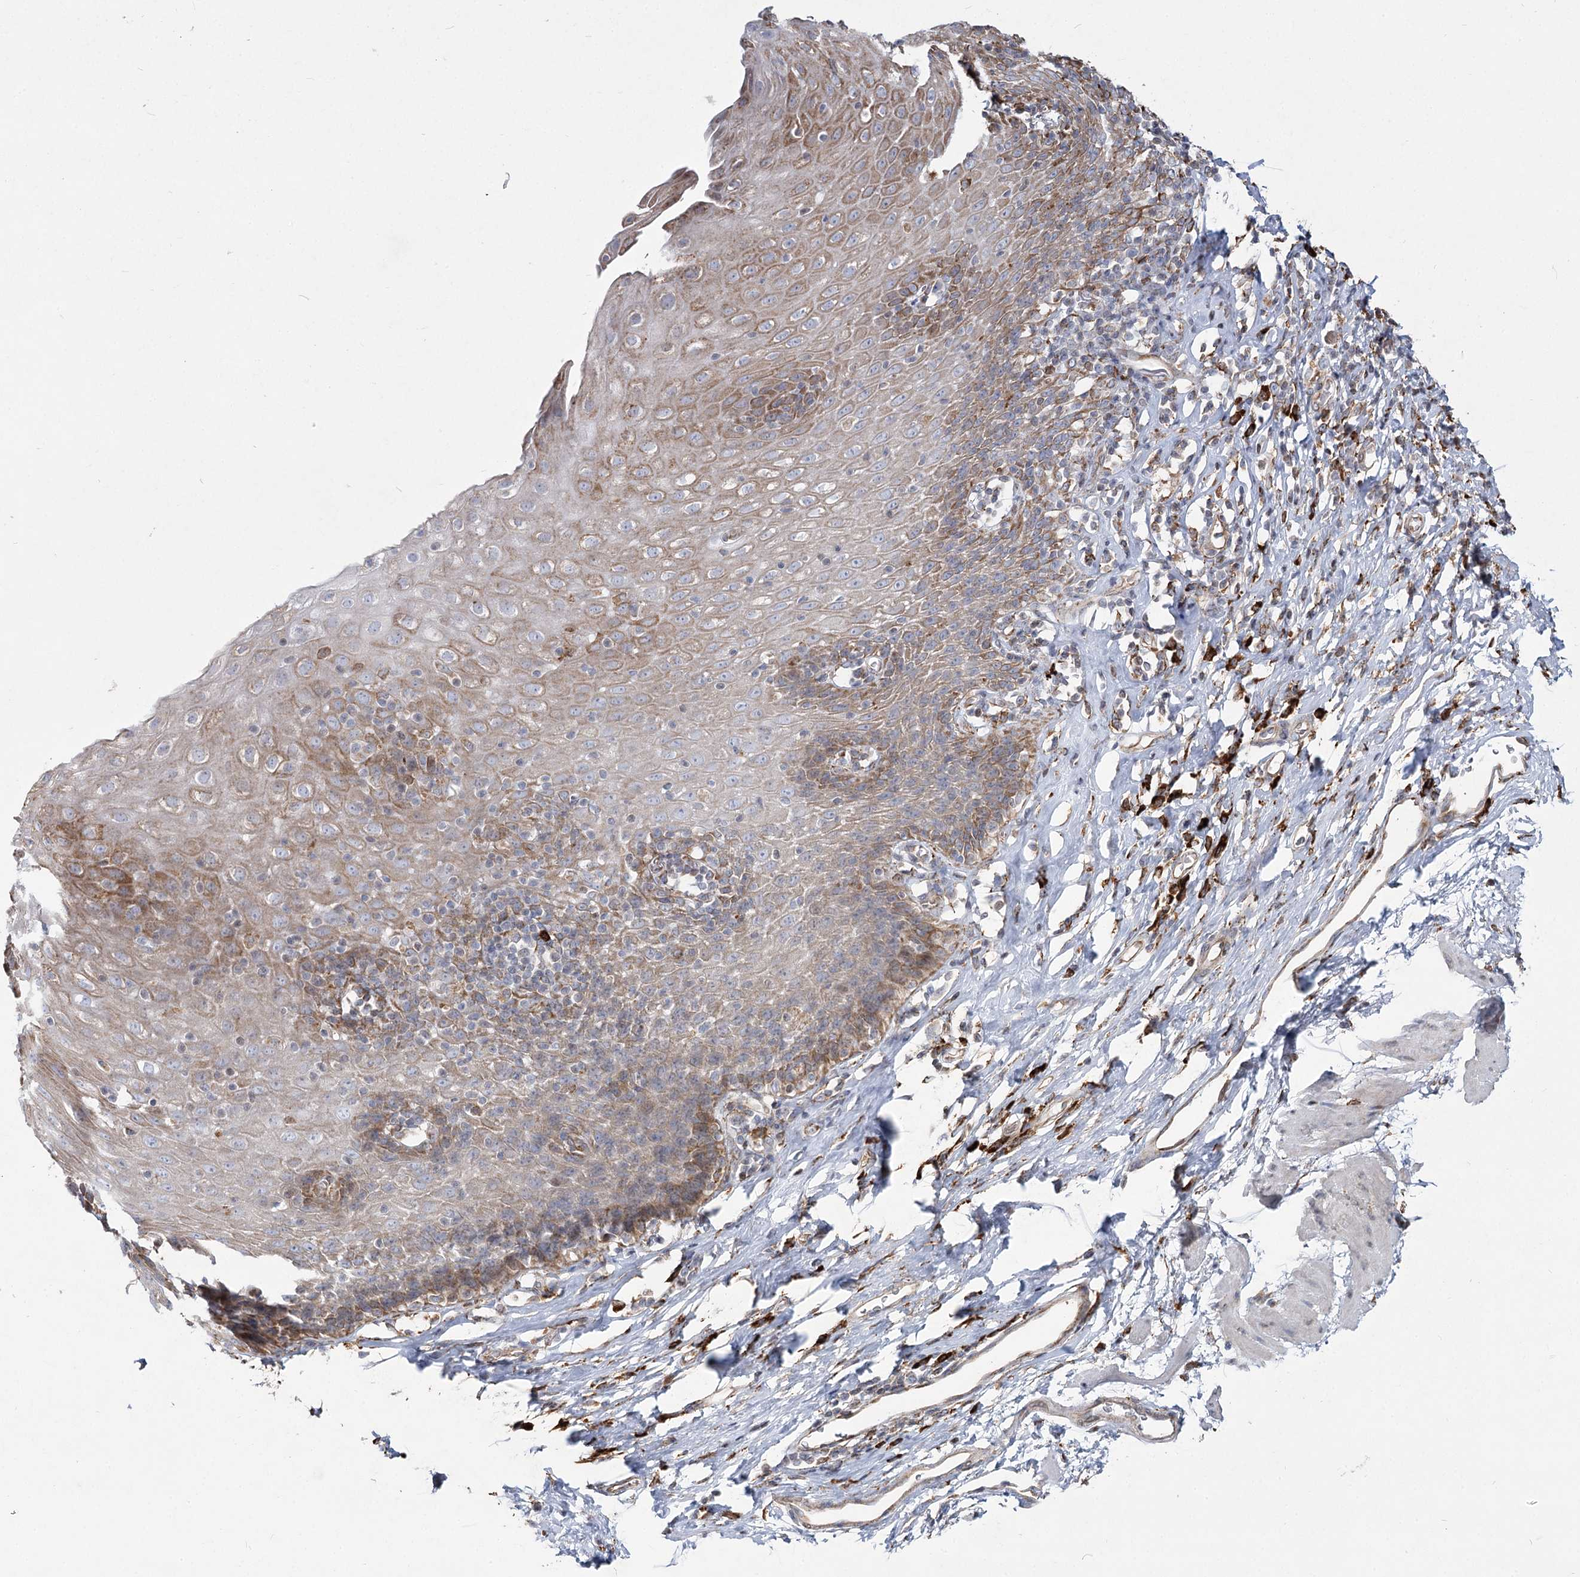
{"staining": {"intensity": "moderate", "quantity": "25%-75%", "location": "cytoplasmic/membranous"}, "tissue": "esophagus", "cell_type": "Squamous epithelial cells", "image_type": "normal", "snomed": [{"axis": "morphology", "description": "Normal tissue, NOS"}, {"axis": "topography", "description": "Esophagus"}], "caption": "Immunohistochemical staining of unremarkable human esophagus exhibits 25%-75% levels of moderate cytoplasmic/membranous protein staining in about 25%-75% of squamous epithelial cells. The protein is stained brown, and the nuclei are stained in blue (DAB IHC with brightfield microscopy, high magnification).", "gene": "NHLRC2", "patient": {"sex": "female", "age": 61}}